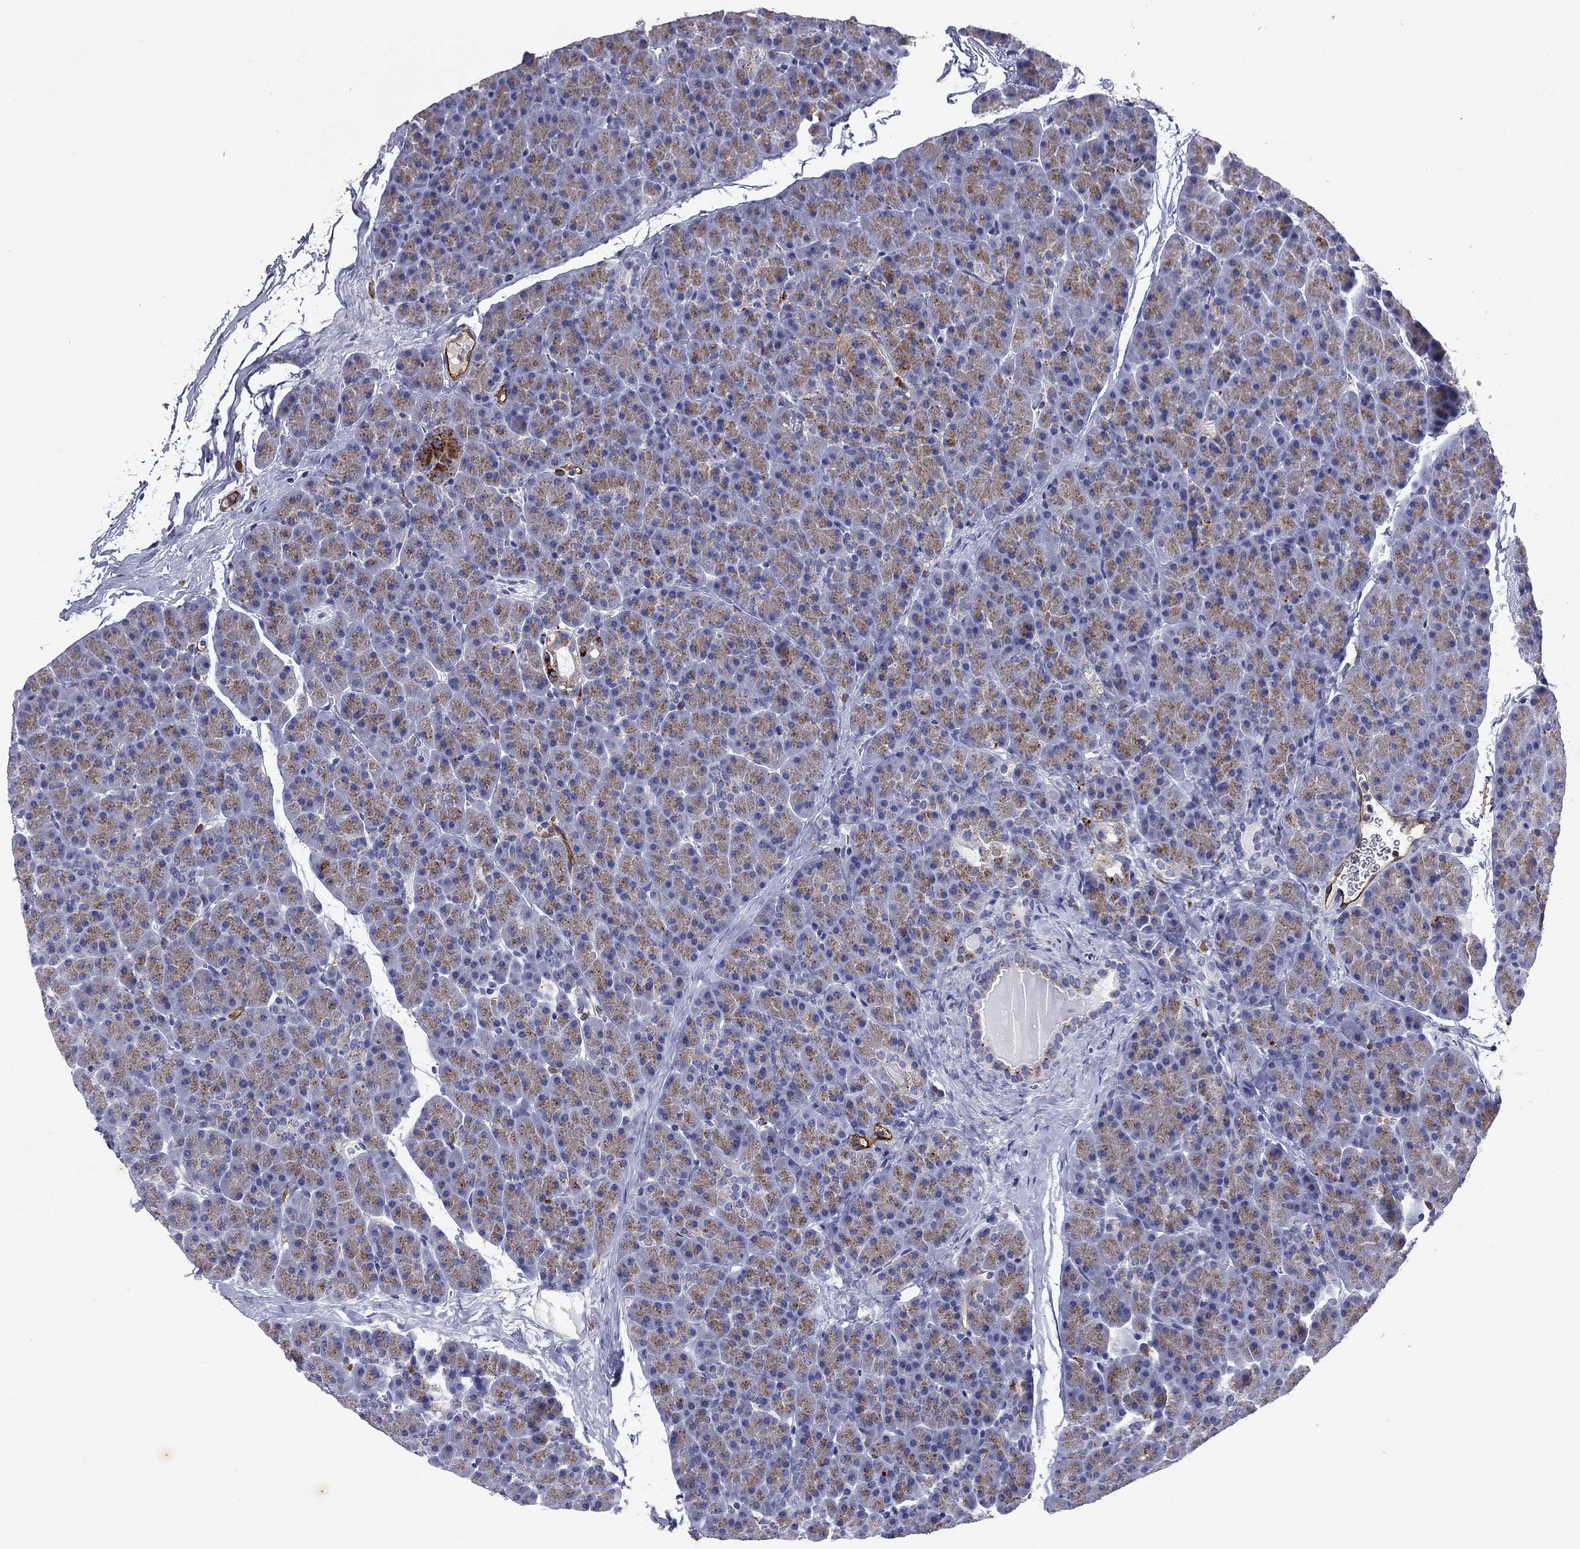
{"staining": {"intensity": "moderate", "quantity": ">75%", "location": "cytoplasmic/membranous"}, "tissue": "pancreas", "cell_type": "Exocrine glandular cells", "image_type": "normal", "snomed": [{"axis": "morphology", "description": "Normal tissue, NOS"}, {"axis": "topography", "description": "Pancreas"}], "caption": "Benign pancreas demonstrates moderate cytoplasmic/membranous expression in approximately >75% of exocrine glandular cells.", "gene": "MADCAM1", "patient": {"sex": "female", "age": 44}}